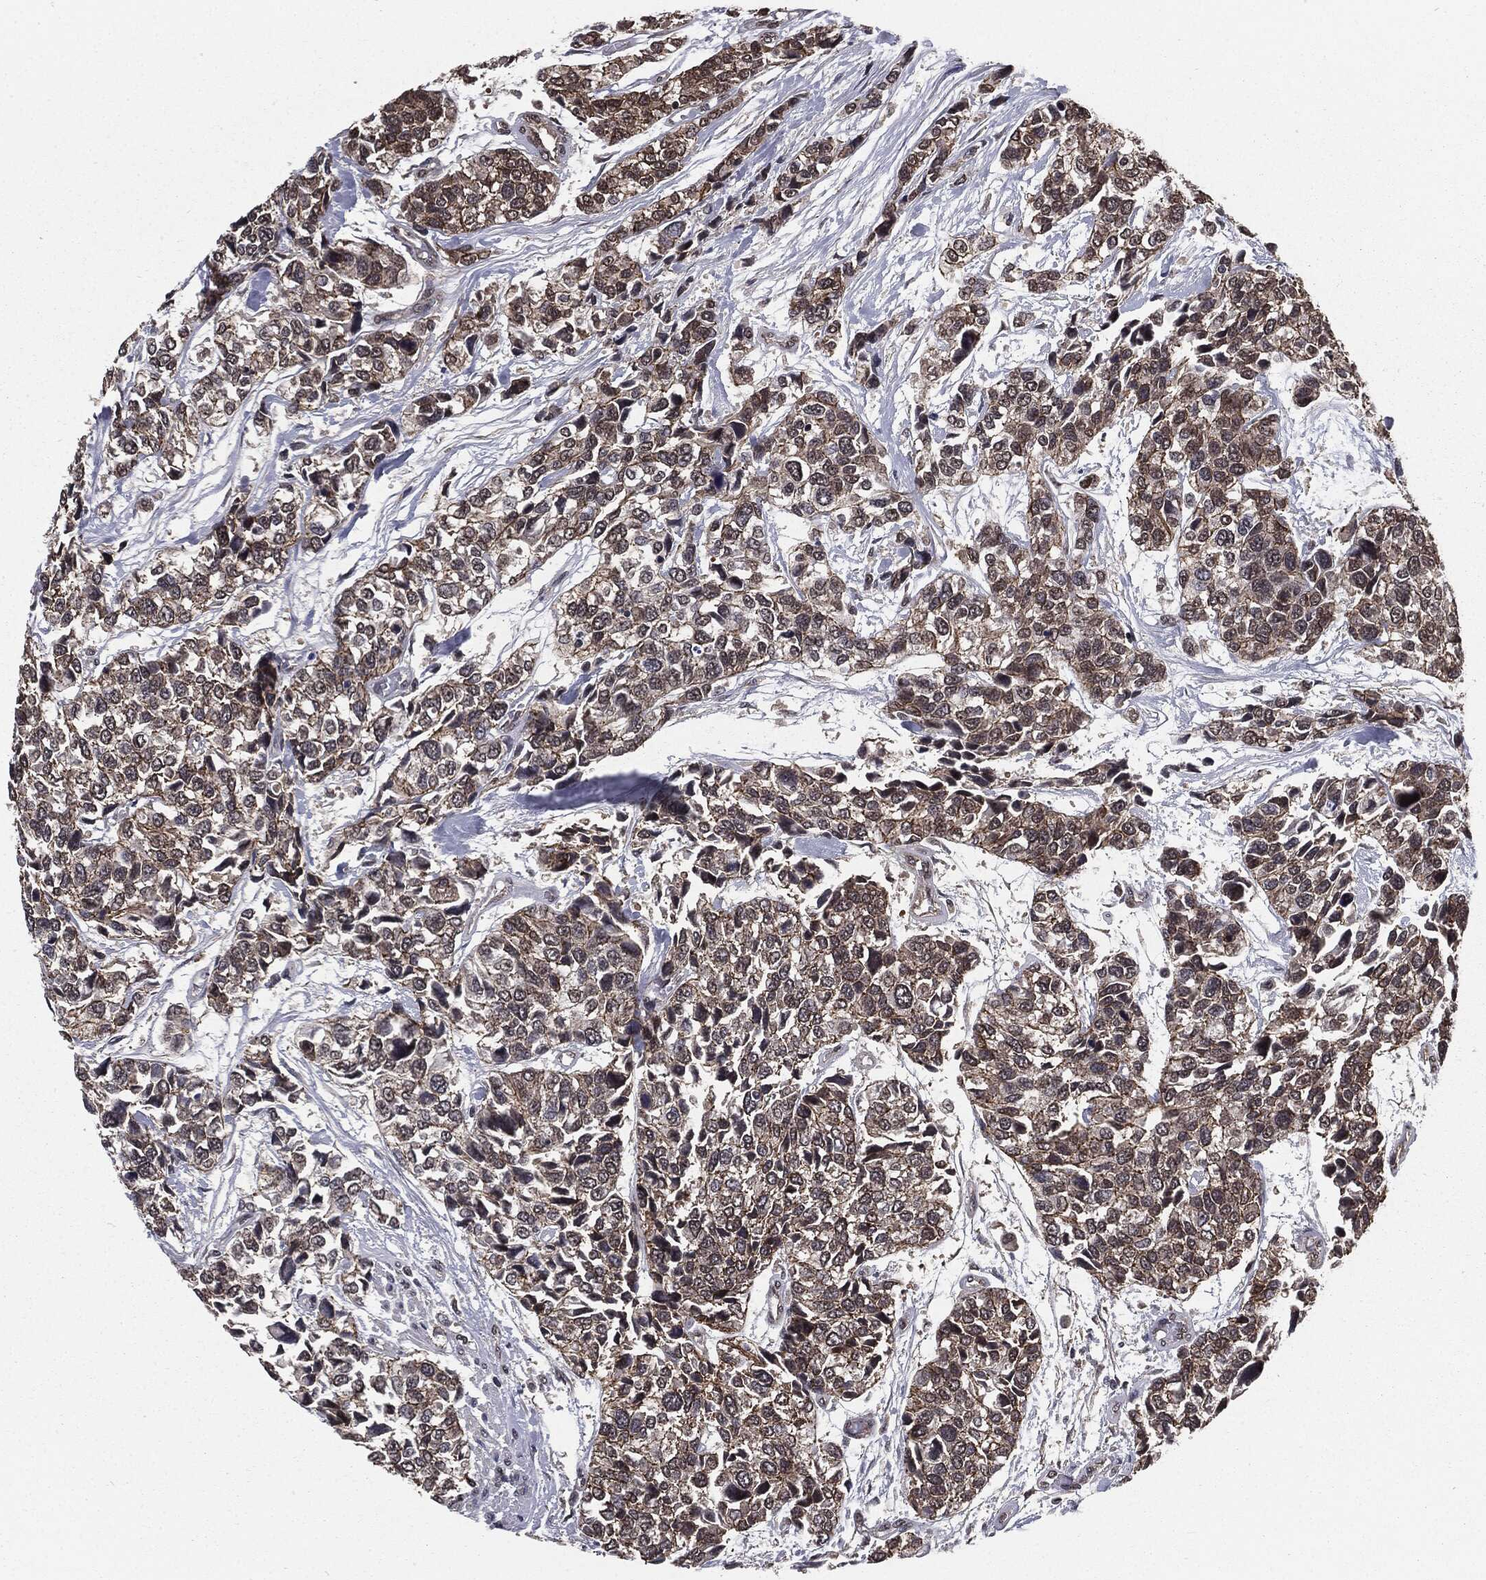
{"staining": {"intensity": "moderate", "quantity": "<25%", "location": "cytoplasmic/membranous"}, "tissue": "urothelial cancer", "cell_type": "Tumor cells", "image_type": "cancer", "snomed": [{"axis": "morphology", "description": "Urothelial carcinoma, High grade"}, {"axis": "topography", "description": "Urinary bladder"}], "caption": "Urothelial cancer stained with a brown dye exhibits moderate cytoplasmic/membranous positive staining in about <25% of tumor cells.", "gene": "PTPA", "patient": {"sex": "male", "age": 77}}